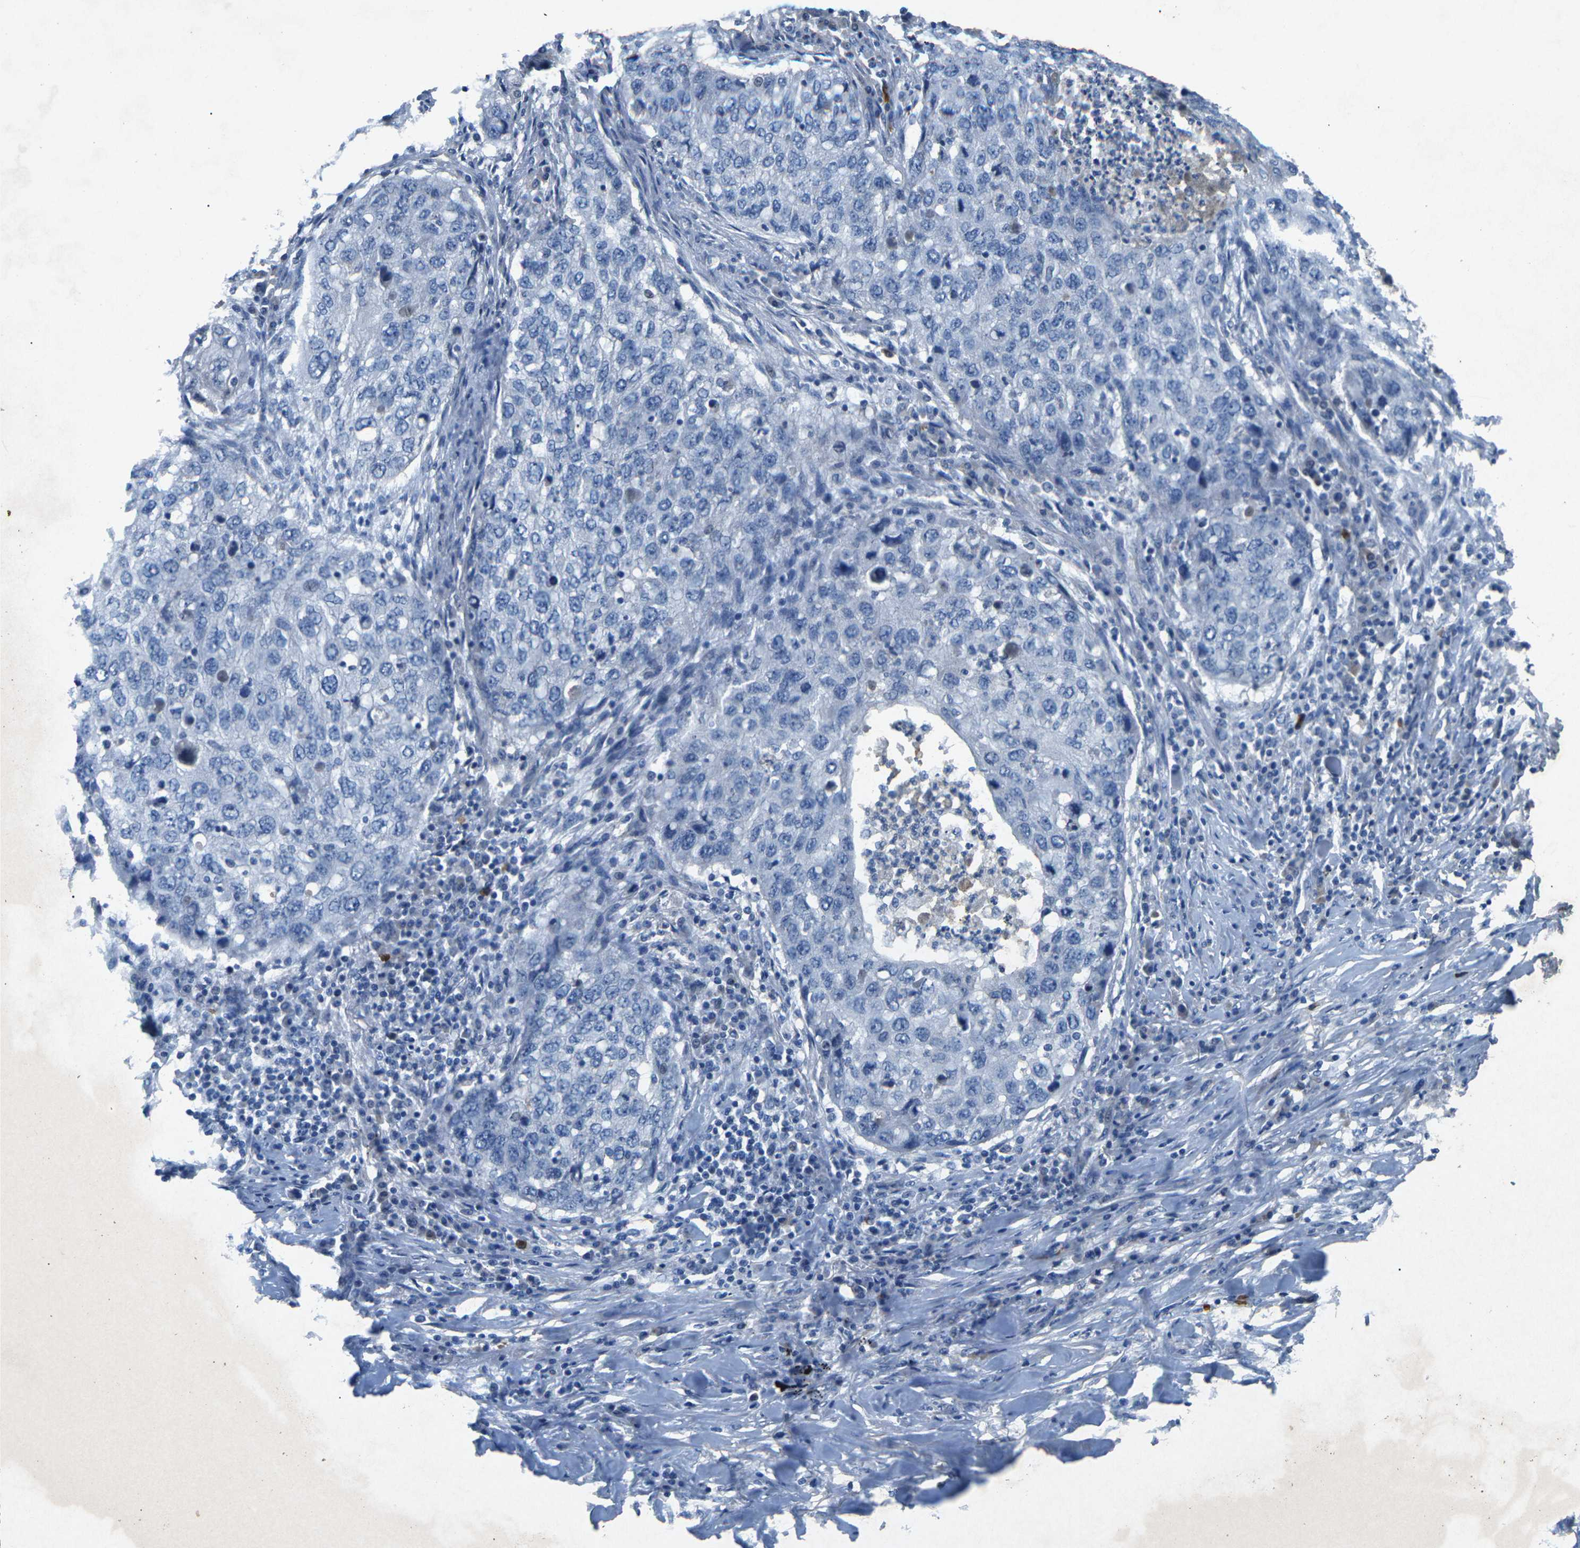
{"staining": {"intensity": "negative", "quantity": "none", "location": "none"}, "tissue": "lung cancer", "cell_type": "Tumor cells", "image_type": "cancer", "snomed": [{"axis": "morphology", "description": "Squamous cell carcinoma, NOS"}, {"axis": "topography", "description": "Lung"}], "caption": "Immunohistochemistry image of human lung cancer (squamous cell carcinoma) stained for a protein (brown), which reveals no positivity in tumor cells.", "gene": "PLG", "patient": {"sex": "female", "age": 63}}